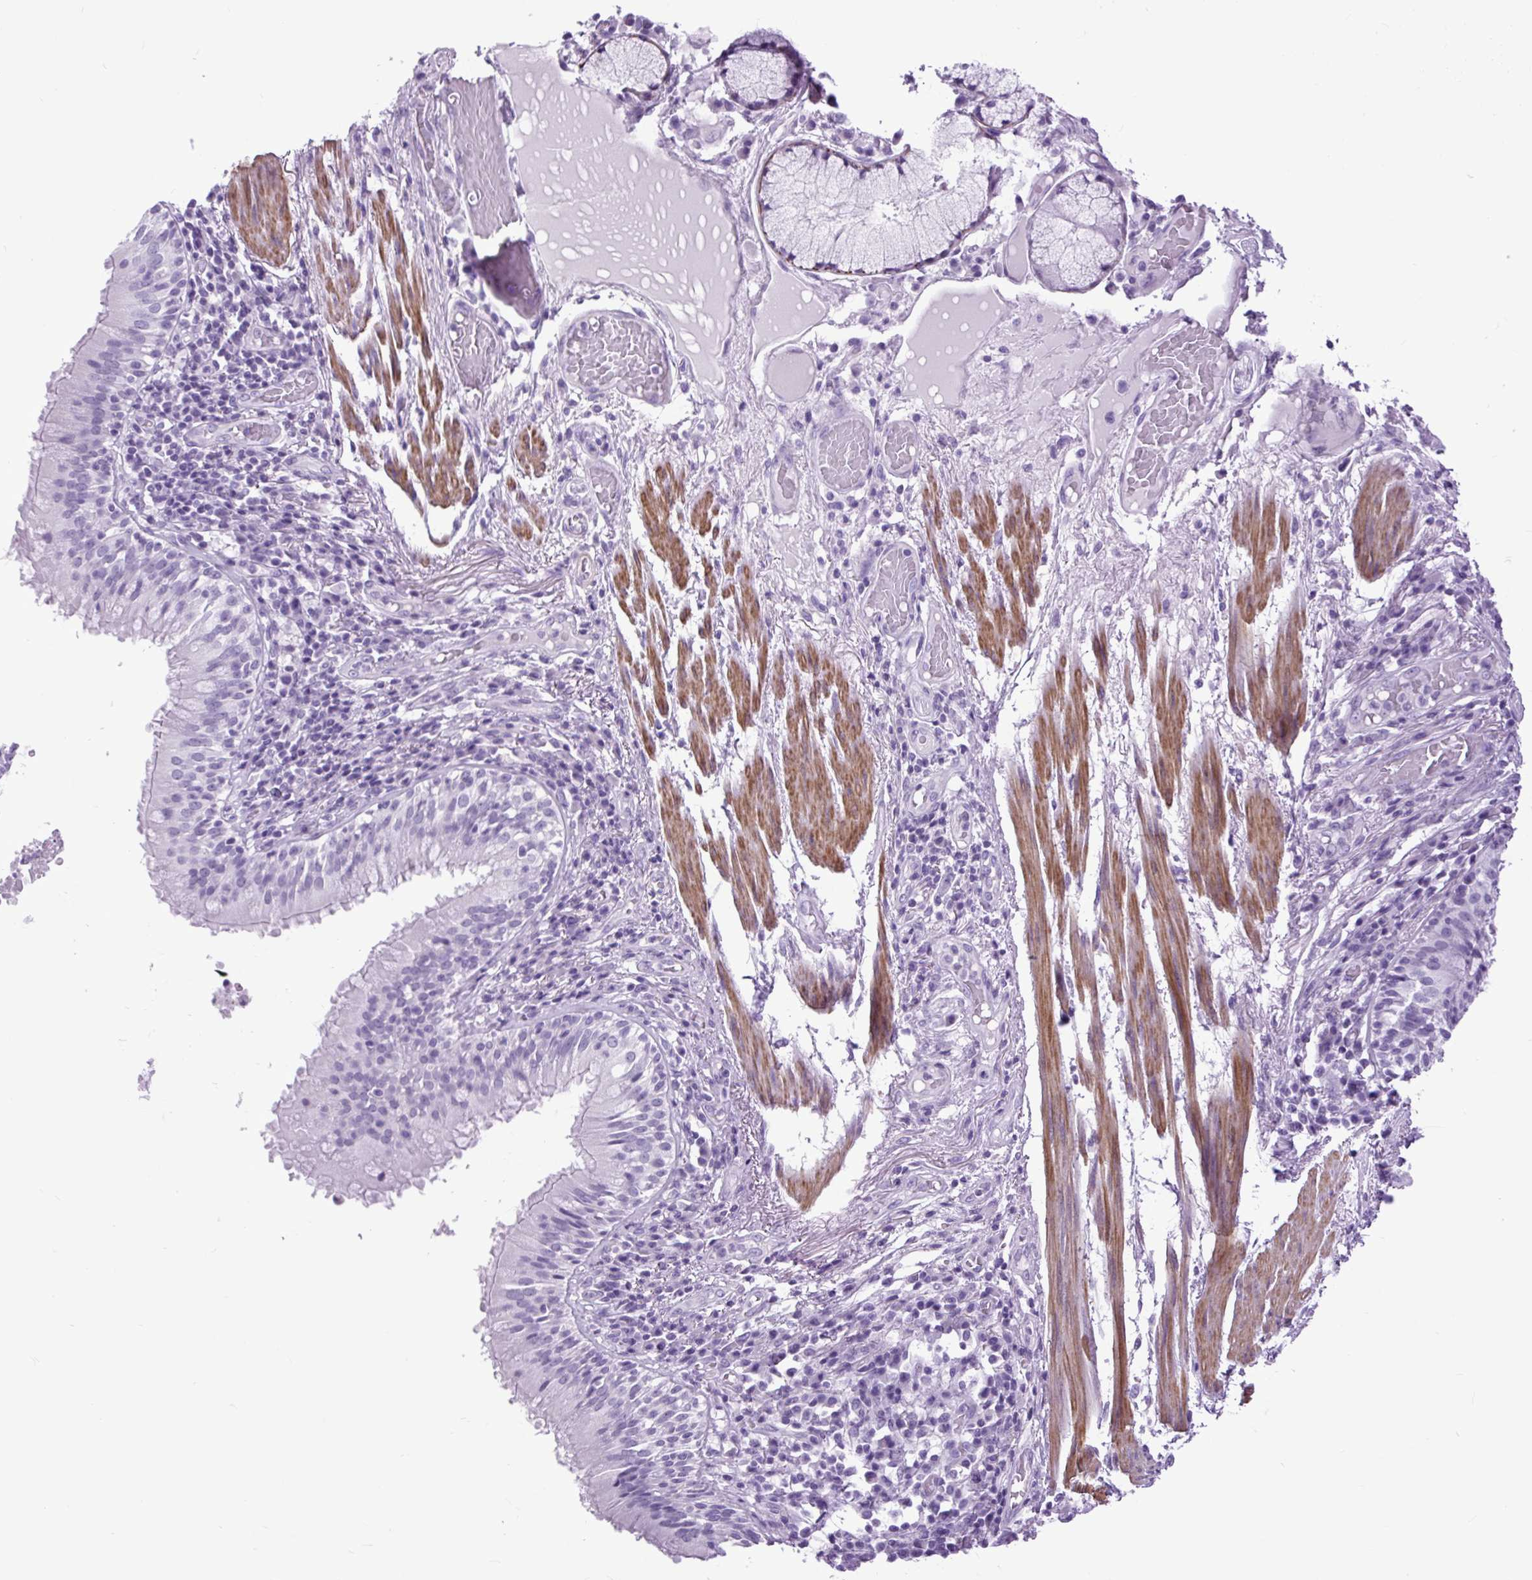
{"staining": {"intensity": "negative", "quantity": "none", "location": "none"}, "tissue": "adipose tissue", "cell_type": "Adipocytes", "image_type": "normal", "snomed": [{"axis": "morphology", "description": "Normal tissue, NOS"}, {"axis": "topography", "description": "Cartilage tissue"}, {"axis": "topography", "description": "Bronchus"}], "caption": "DAB (3,3'-diaminobenzidine) immunohistochemical staining of normal human adipose tissue reveals no significant staining in adipocytes. The staining is performed using DAB (3,3'-diaminobenzidine) brown chromogen with nuclei counter-stained in using hematoxylin.", "gene": "DPP6", "patient": {"sex": "male", "age": 56}}